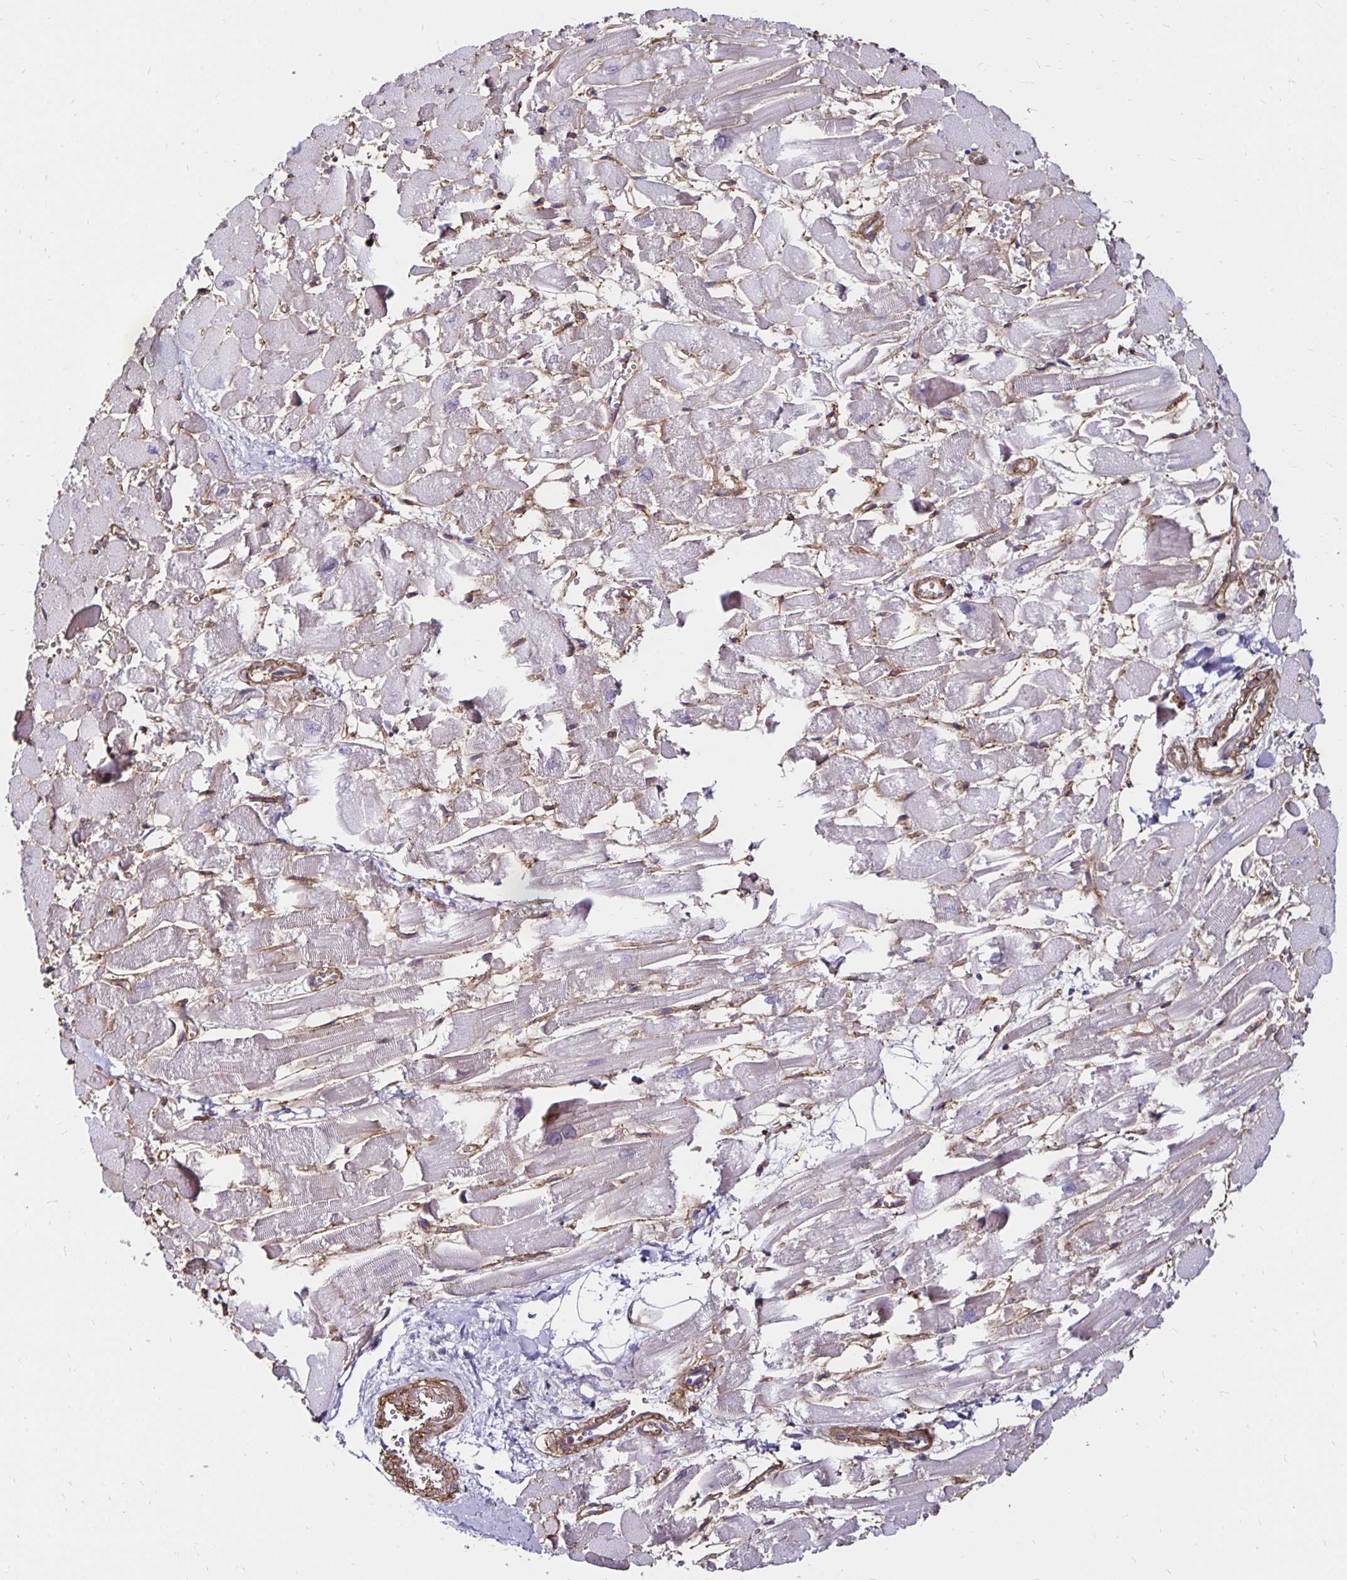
{"staining": {"intensity": "negative", "quantity": "none", "location": "none"}, "tissue": "heart muscle", "cell_type": "Cardiomyocytes", "image_type": "normal", "snomed": [{"axis": "morphology", "description": "Normal tissue, NOS"}, {"axis": "topography", "description": "Heart"}], "caption": "This is a micrograph of IHC staining of unremarkable heart muscle, which shows no positivity in cardiomyocytes. (DAB (3,3'-diaminobenzidine) immunohistochemistry, high magnification).", "gene": "ITGB1", "patient": {"sex": "female", "age": 52}}